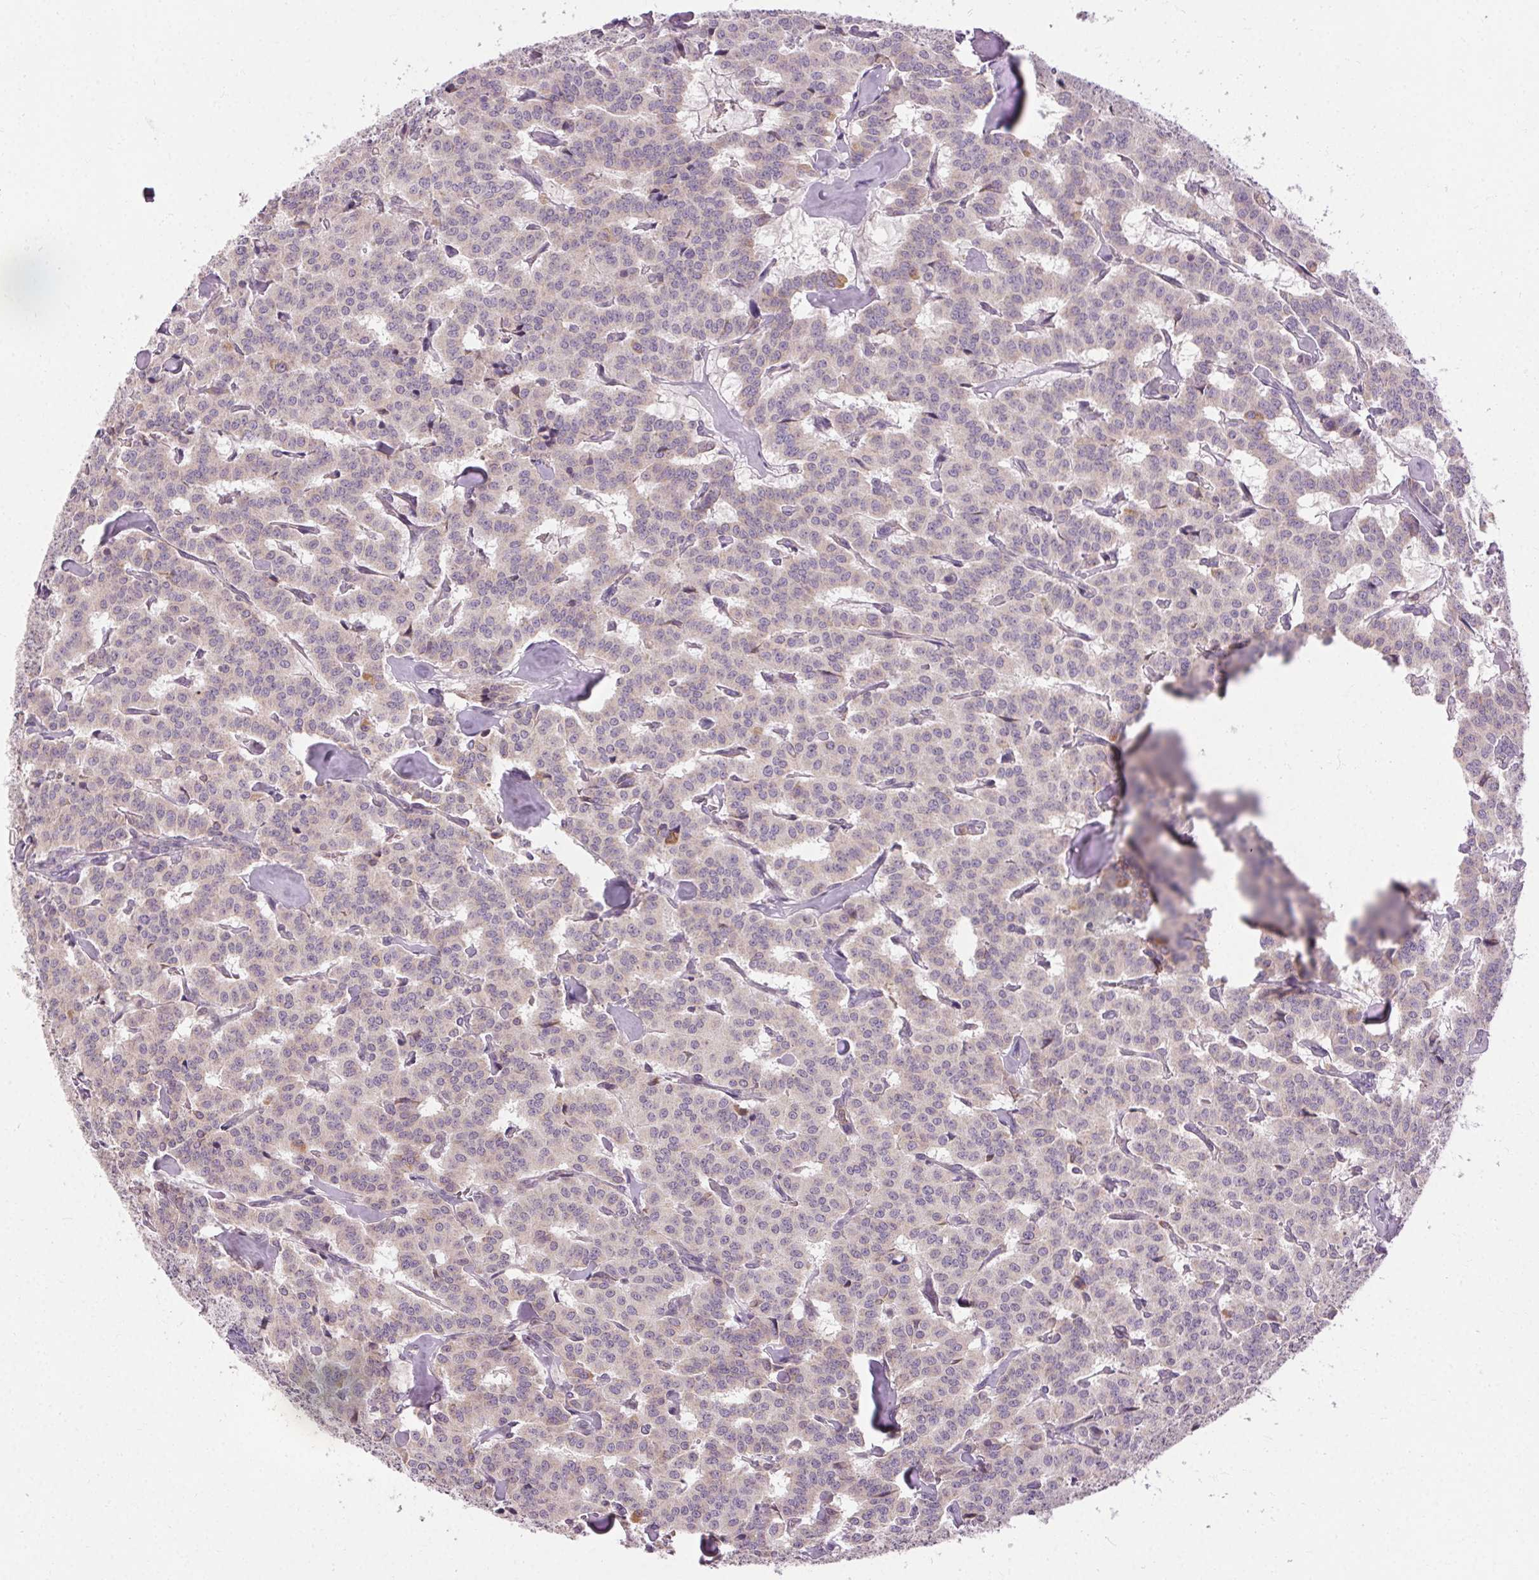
{"staining": {"intensity": "negative", "quantity": "none", "location": "none"}, "tissue": "carcinoid", "cell_type": "Tumor cells", "image_type": "cancer", "snomed": [{"axis": "morphology", "description": "Carcinoid, malignant, NOS"}, {"axis": "topography", "description": "Lung"}], "caption": "High magnification brightfield microscopy of carcinoid stained with DAB (3,3'-diaminobenzidine) (brown) and counterstained with hematoxylin (blue): tumor cells show no significant staining.", "gene": "REP15", "patient": {"sex": "female", "age": 46}}